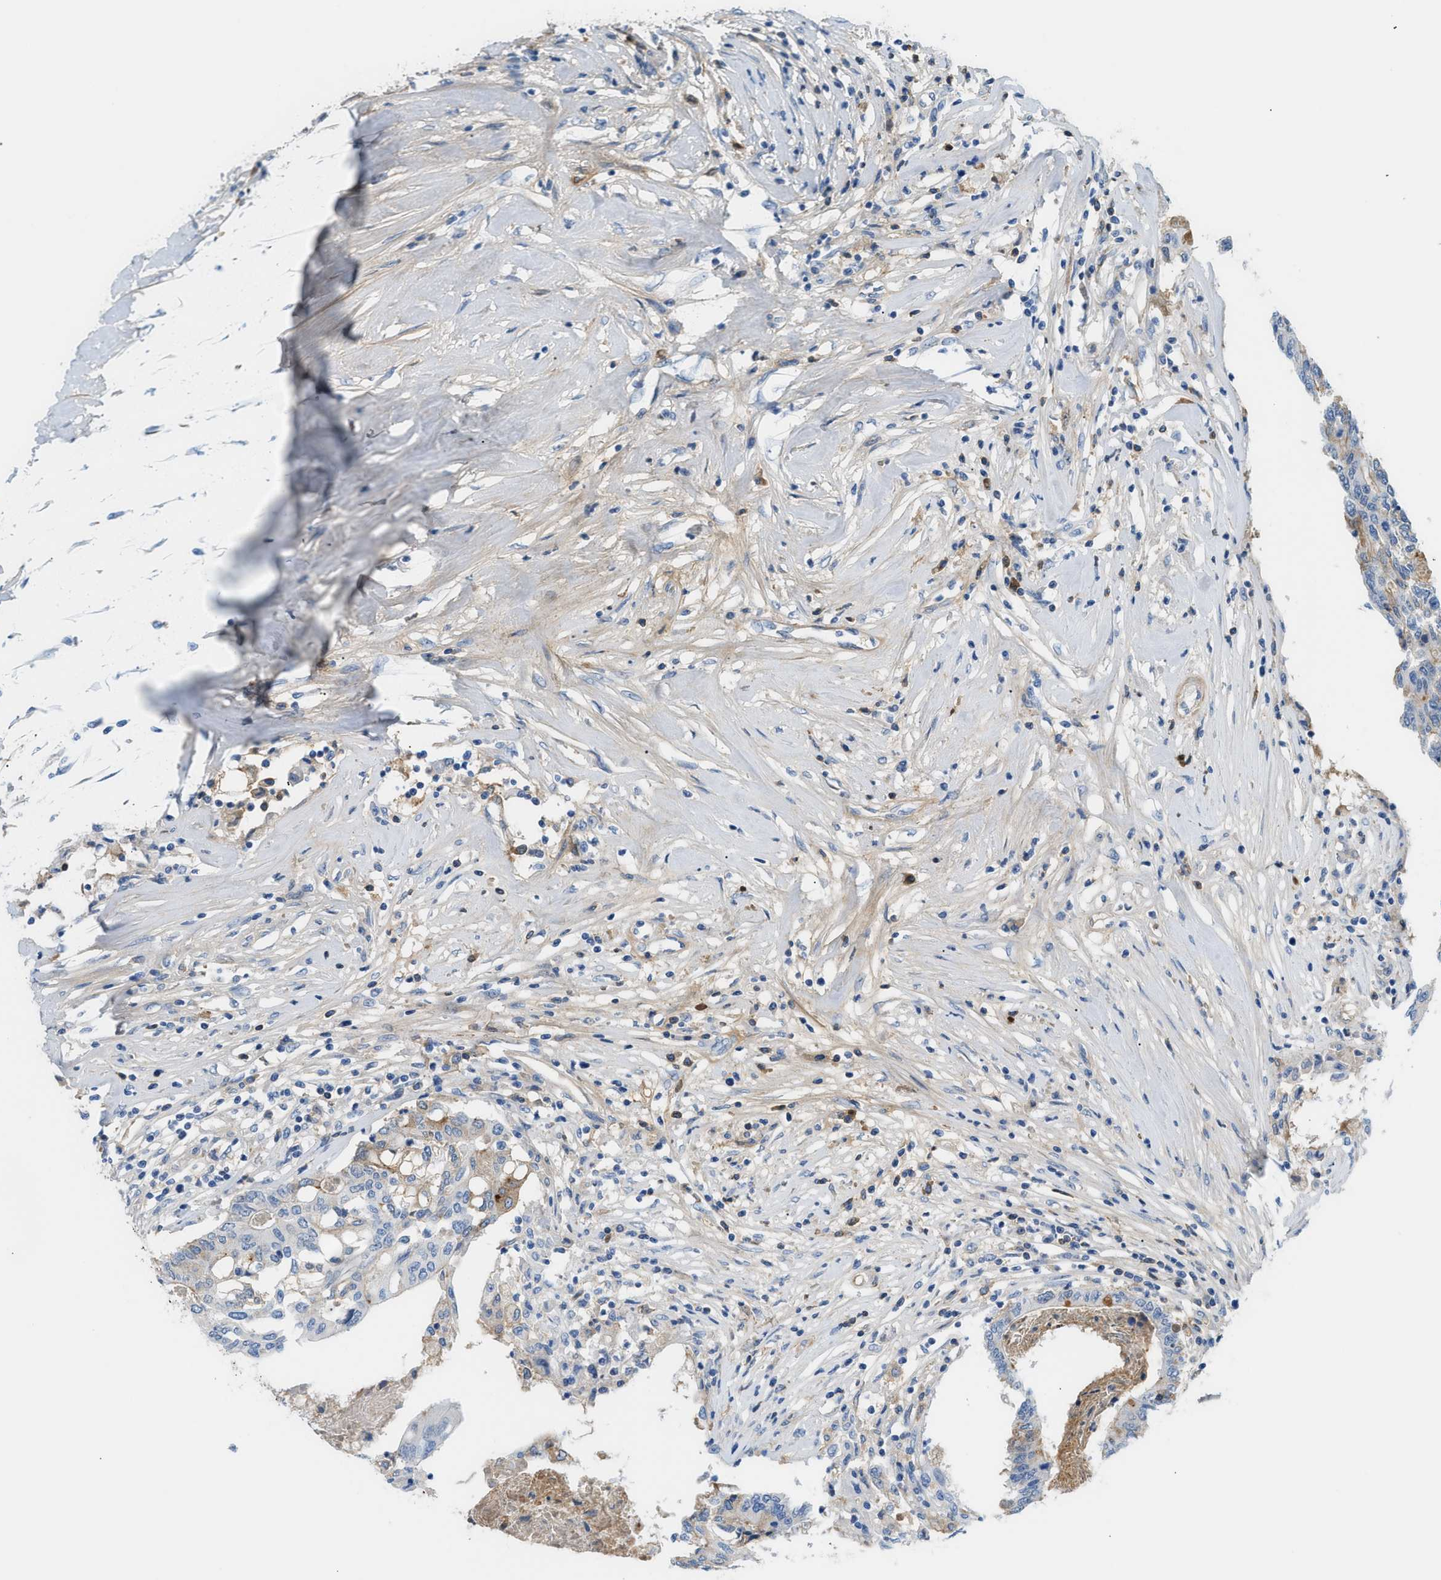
{"staining": {"intensity": "weak", "quantity": "<25%", "location": "cytoplasmic/membranous"}, "tissue": "colorectal cancer", "cell_type": "Tumor cells", "image_type": "cancer", "snomed": [{"axis": "morphology", "description": "Adenocarcinoma, NOS"}, {"axis": "topography", "description": "Rectum"}], "caption": "An image of colorectal adenocarcinoma stained for a protein shows no brown staining in tumor cells. The staining is performed using DAB (3,3'-diaminobenzidine) brown chromogen with nuclei counter-stained in using hematoxylin.", "gene": "CFI", "patient": {"sex": "male", "age": 63}}